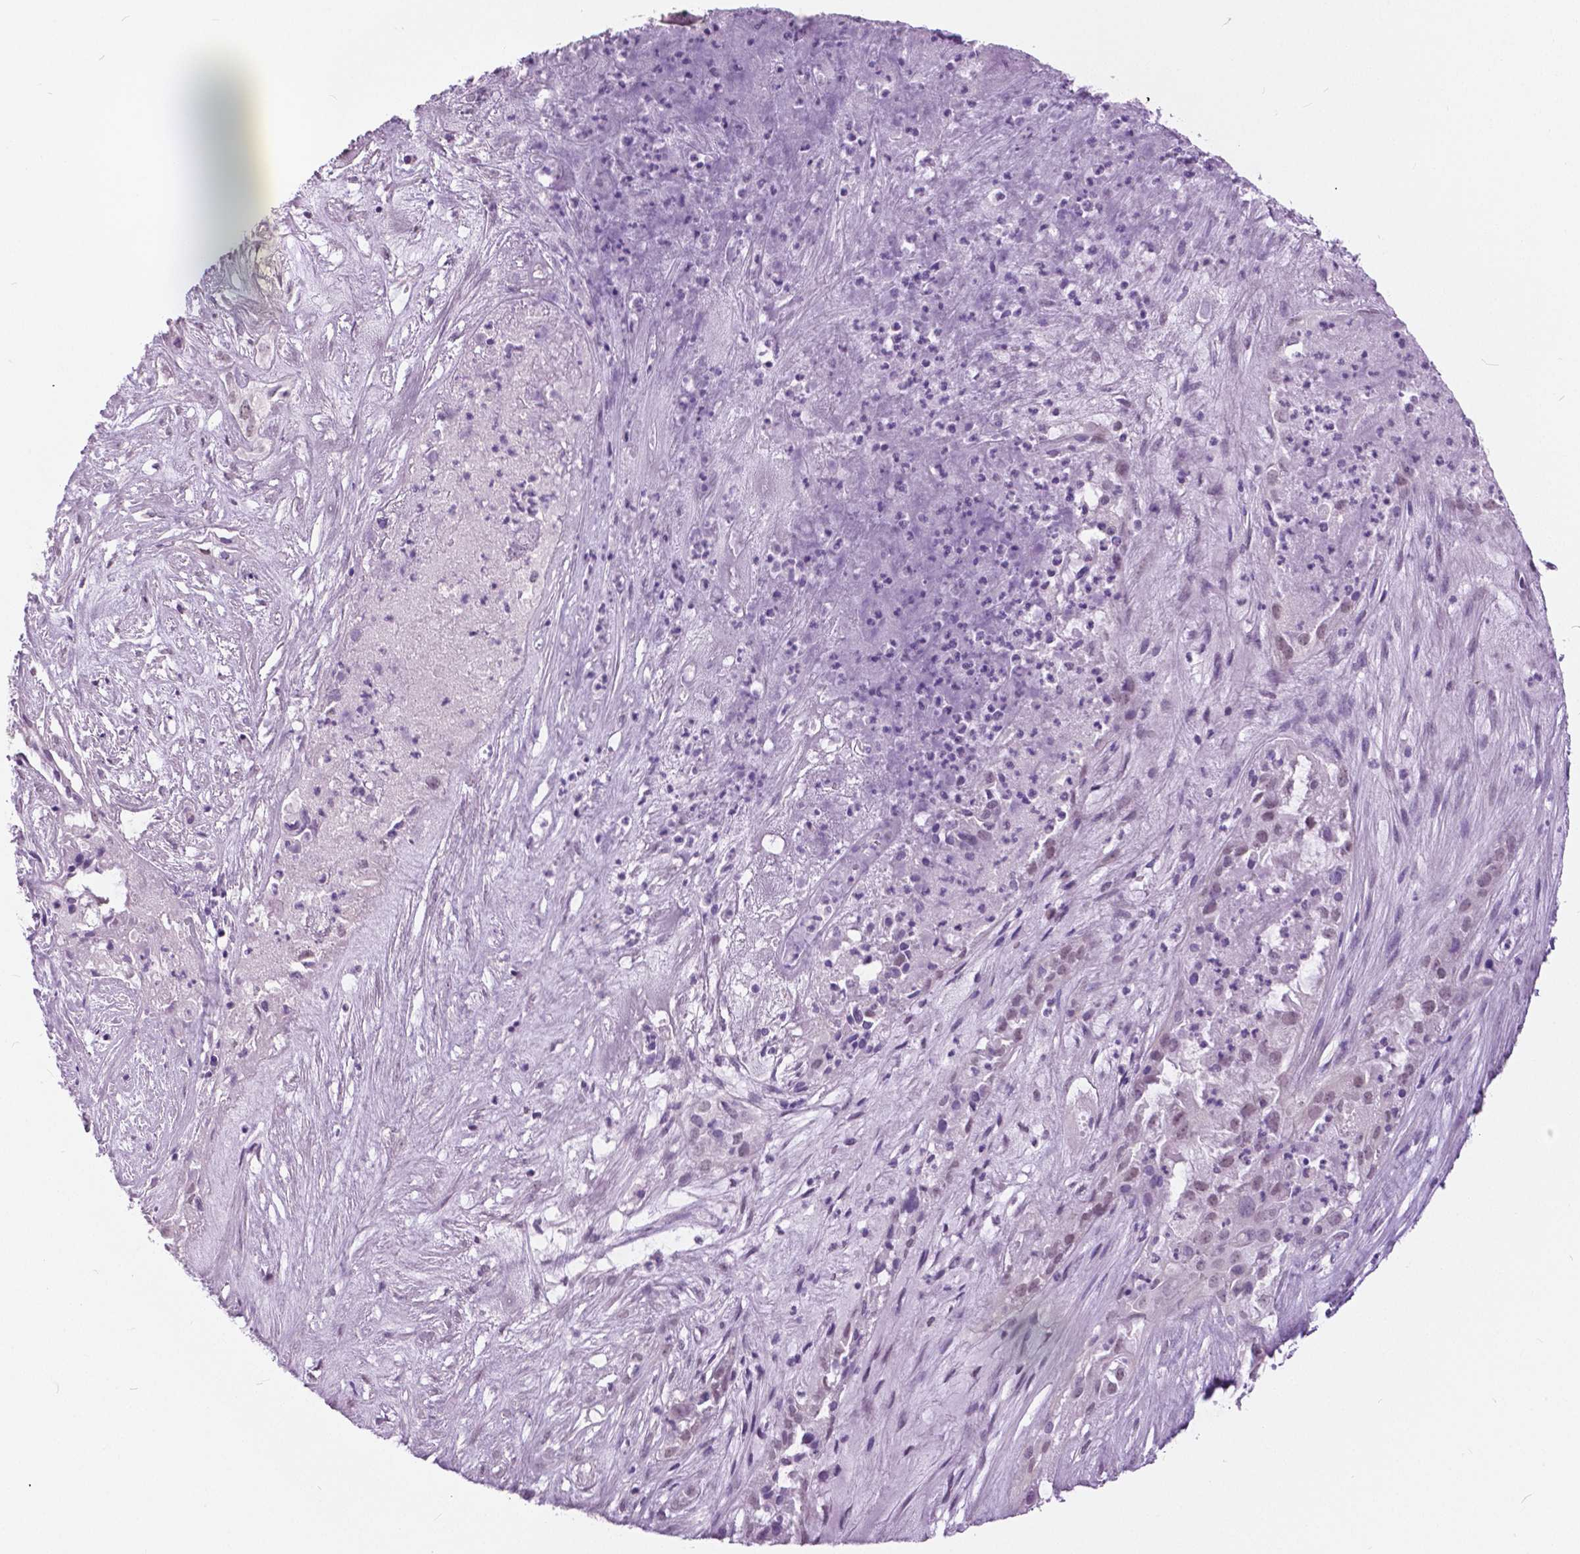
{"staining": {"intensity": "negative", "quantity": "none", "location": "none"}, "tissue": "ovarian cancer", "cell_type": "Tumor cells", "image_type": "cancer", "snomed": [{"axis": "morphology", "description": "Carcinoma, endometroid"}, {"axis": "topography", "description": "Ovary"}], "caption": "Ovarian endometroid carcinoma stained for a protein using IHC demonstrates no positivity tumor cells.", "gene": "MYOM1", "patient": {"sex": "female", "age": 64}}